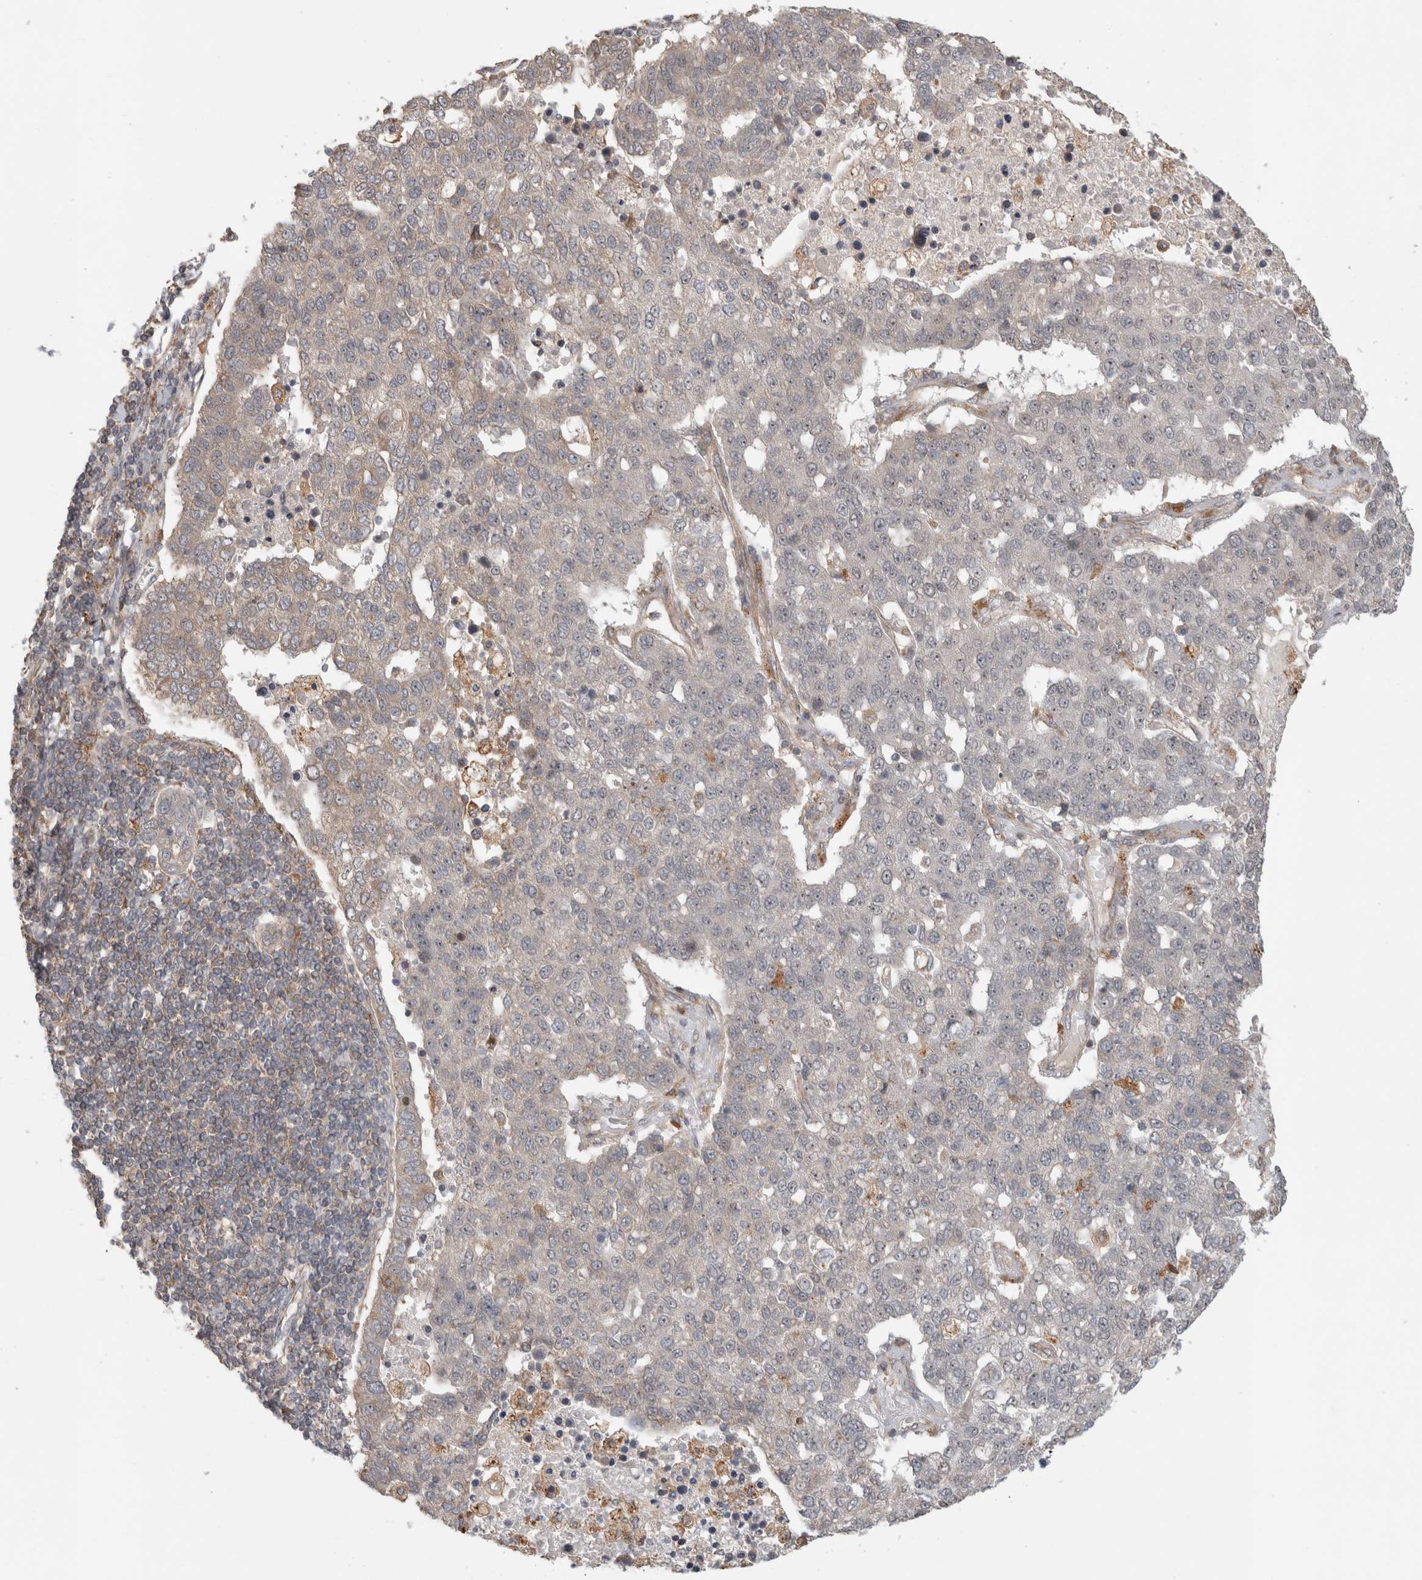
{"staining": {"intensity": "weak", "quantity": "<25%", "location": "nuclear"}, "tissue": "pancreatic cancer", "cell_type": "Tumor cells", "image_type": "cancer", "snomed": [{"axis": "morphology", "description": "Adenocarcinoma, NOS"}, {"axis": "topography", "description": "Pancreas"}], "caption": "Immunohistochemistry (IHC) histopathology image of neoplastic tissue: human pancreatic cancer (adenocarcinoma) stained with DAB (3,3'-diaminobenzidine) demonstrates no significant protein staining in tumor cells.", "gene": "WASF2", "patient": {"sex": "female", "age": 61}}